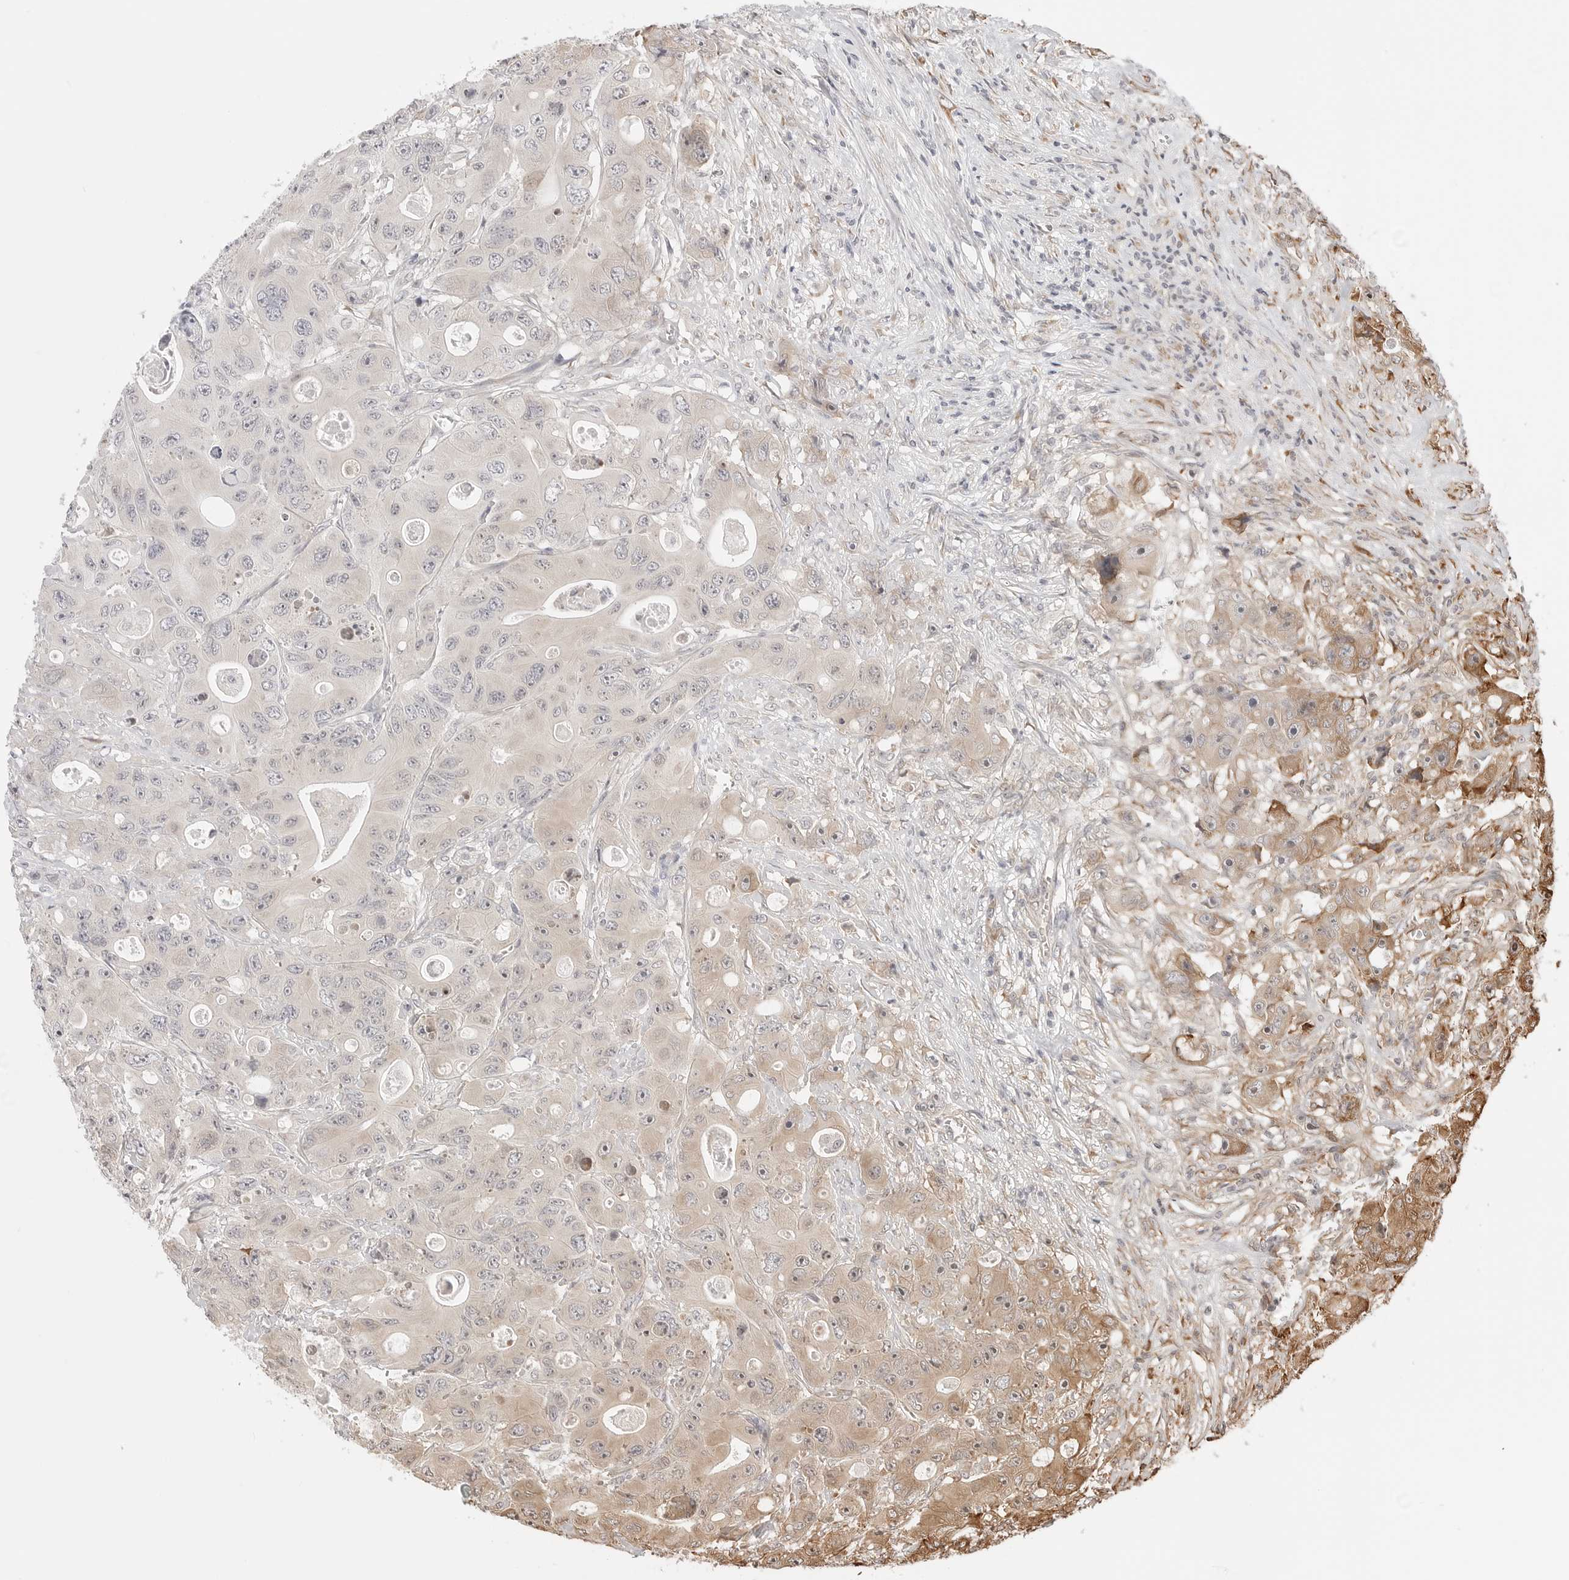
{"staining": {"intensity": "moderate", "quantity": "<25%", "location": "cytoplasmic/membranous"}, "tissue": "colorectal cancer", "cell_type": "Tumor cells", "image_type": "cancer", "snomed": [{"axis": "morphology", "description": "Adenocarcinoma, NOS"}, {"axis": "topography", "description": "Colon"}], "caption": "This photomicrograph demonstrates immunohistochemistry (IHC) staining of colorectal adenocarcinoma, with low moderate cytoplasmic/membranous expression in about <25% of tumor cells.", "gene": "FKBP14", "patient": {"sex": "female", "age": 46}}